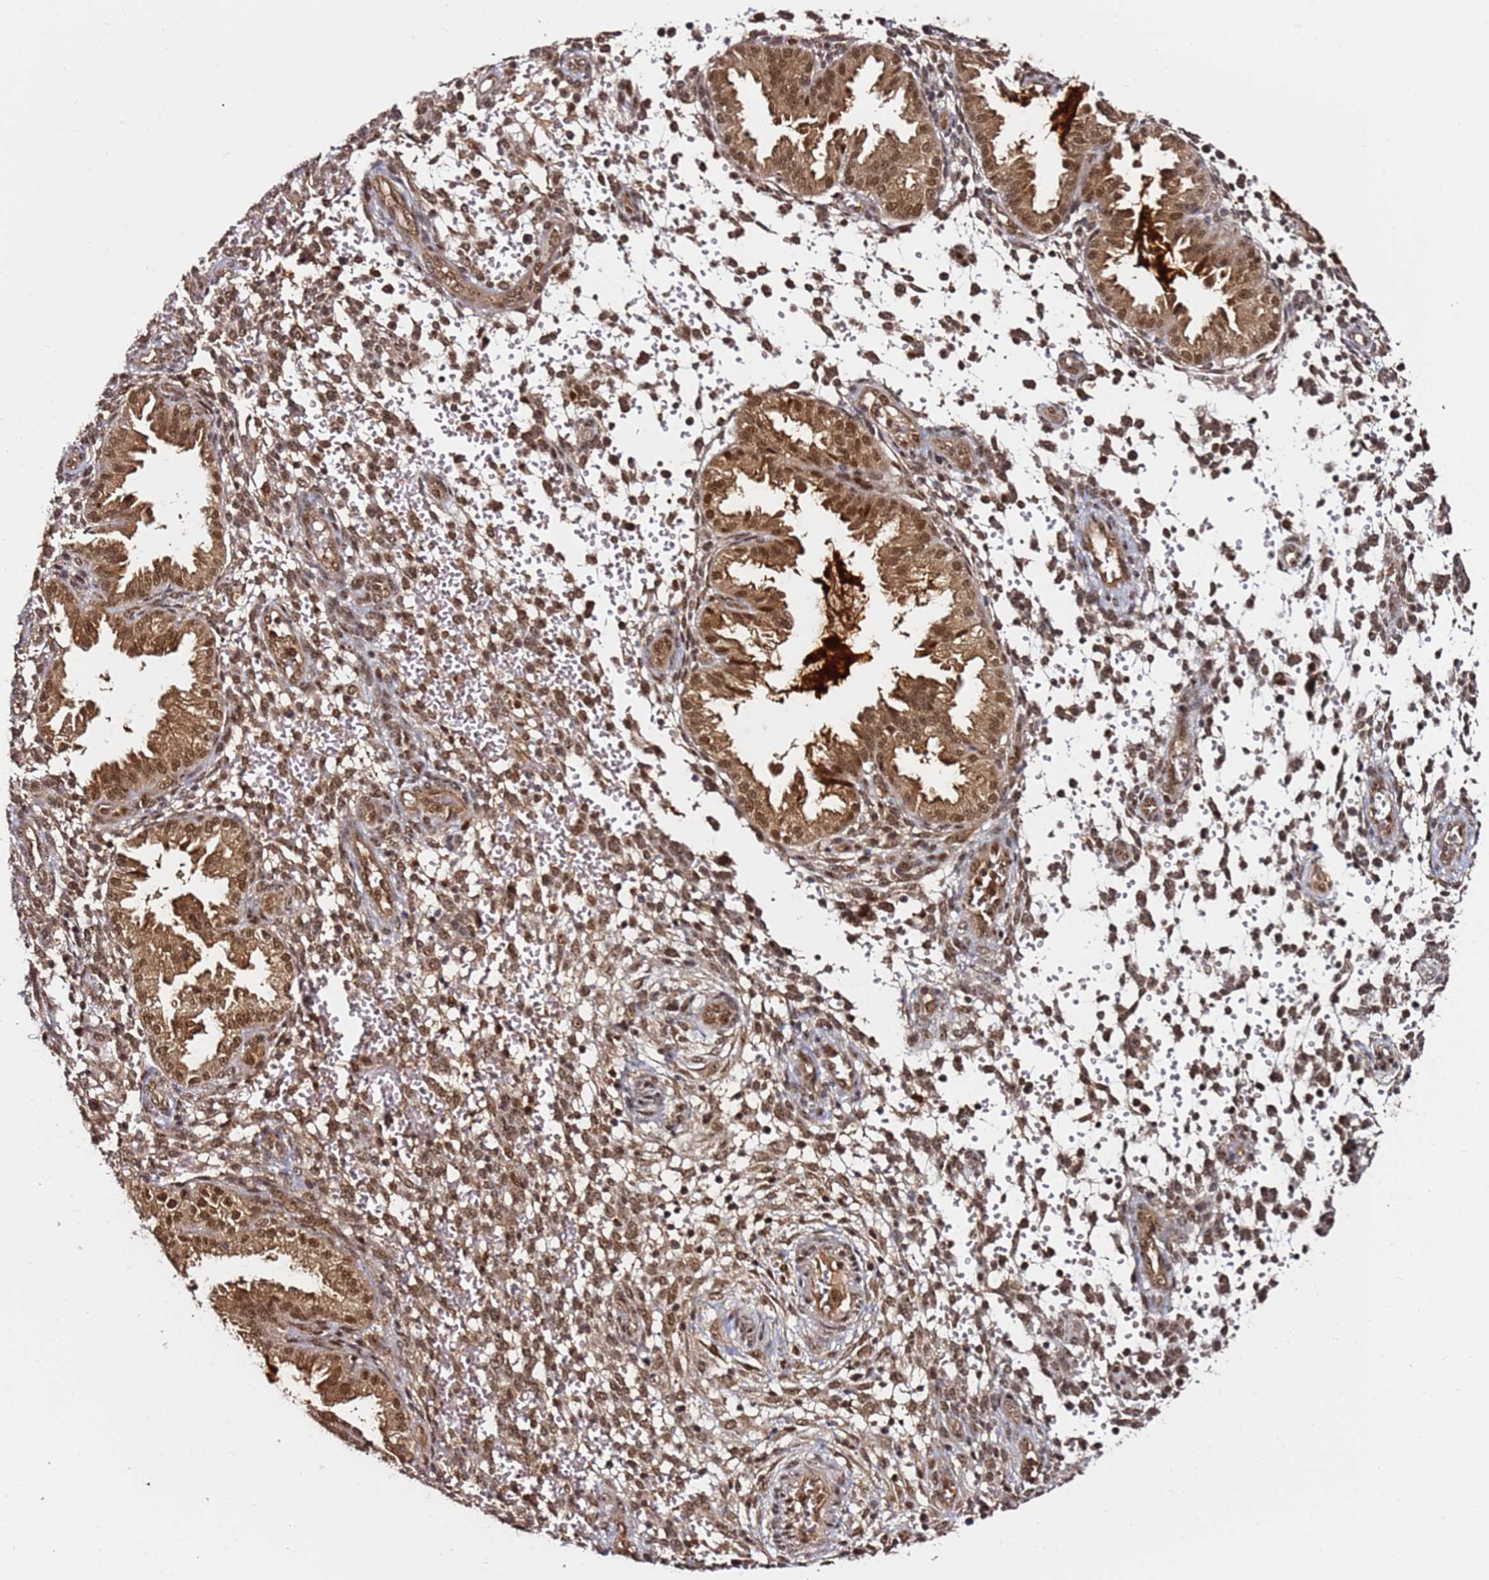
{"staining": {"intensity": "moderate", "quantity": ">75%", "location": "cytoplasmic/membranous,nuclear"}, "tissue": "endometrium", "cell_type": "Cells in endometrial stroma", "image_type": "normal", "snomed": [{"axis": "morphology", "description": "Normal tissue, NOS"}, {"axis": "topography", "description": "Endometrium"}], "caption": "Protein staining reveals moderate cytoplasmic/membranous,nuclear positivity in about >75% of cells in endometrial stroma in unremarkable endometrium.", "gene": "RGS18", "patient": {"sex": "female", "age": 33}}